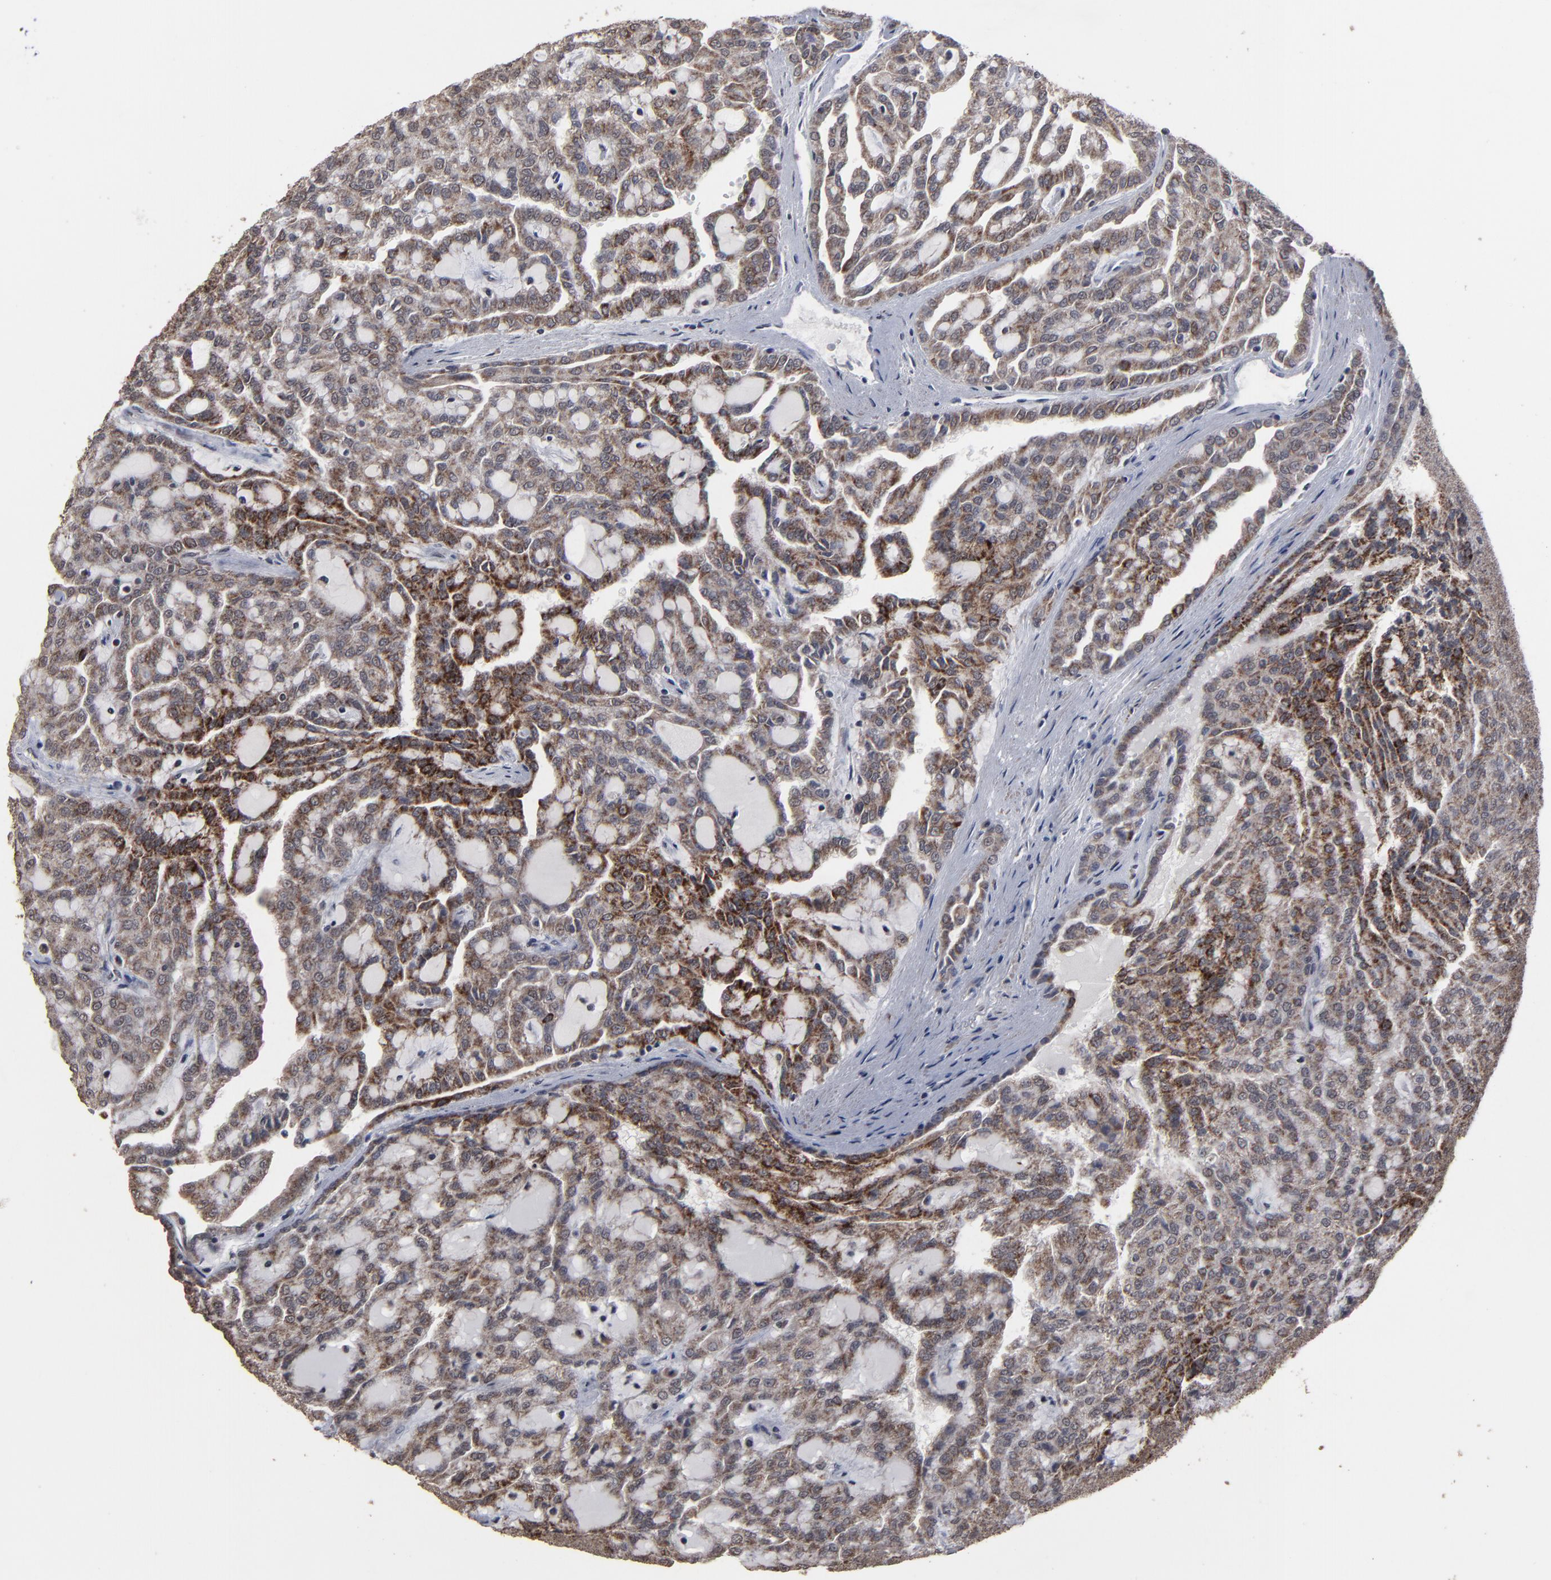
{"staining": {"intensity": "moderate", "quantity": ">75%", "location": "cytoplasmic/membranous"}, "tissue": "renal cancer", "cell_type": "Tumor cells", "image_type": "cancer", "snomed": [{"axis": "morphology", "description": "Adenocarcinoma, NOS"}, {"axis": "topography", "description": "Kidney"}], "caption": "Protein expression by IHC demonstrates moderate cytoplasmic/membranous staining in approximately >75% of tumor cells in renal cancer (adenocarcinoma).", "gene": "BNIP3", "patient": {"sex": "male", "age": 63}}